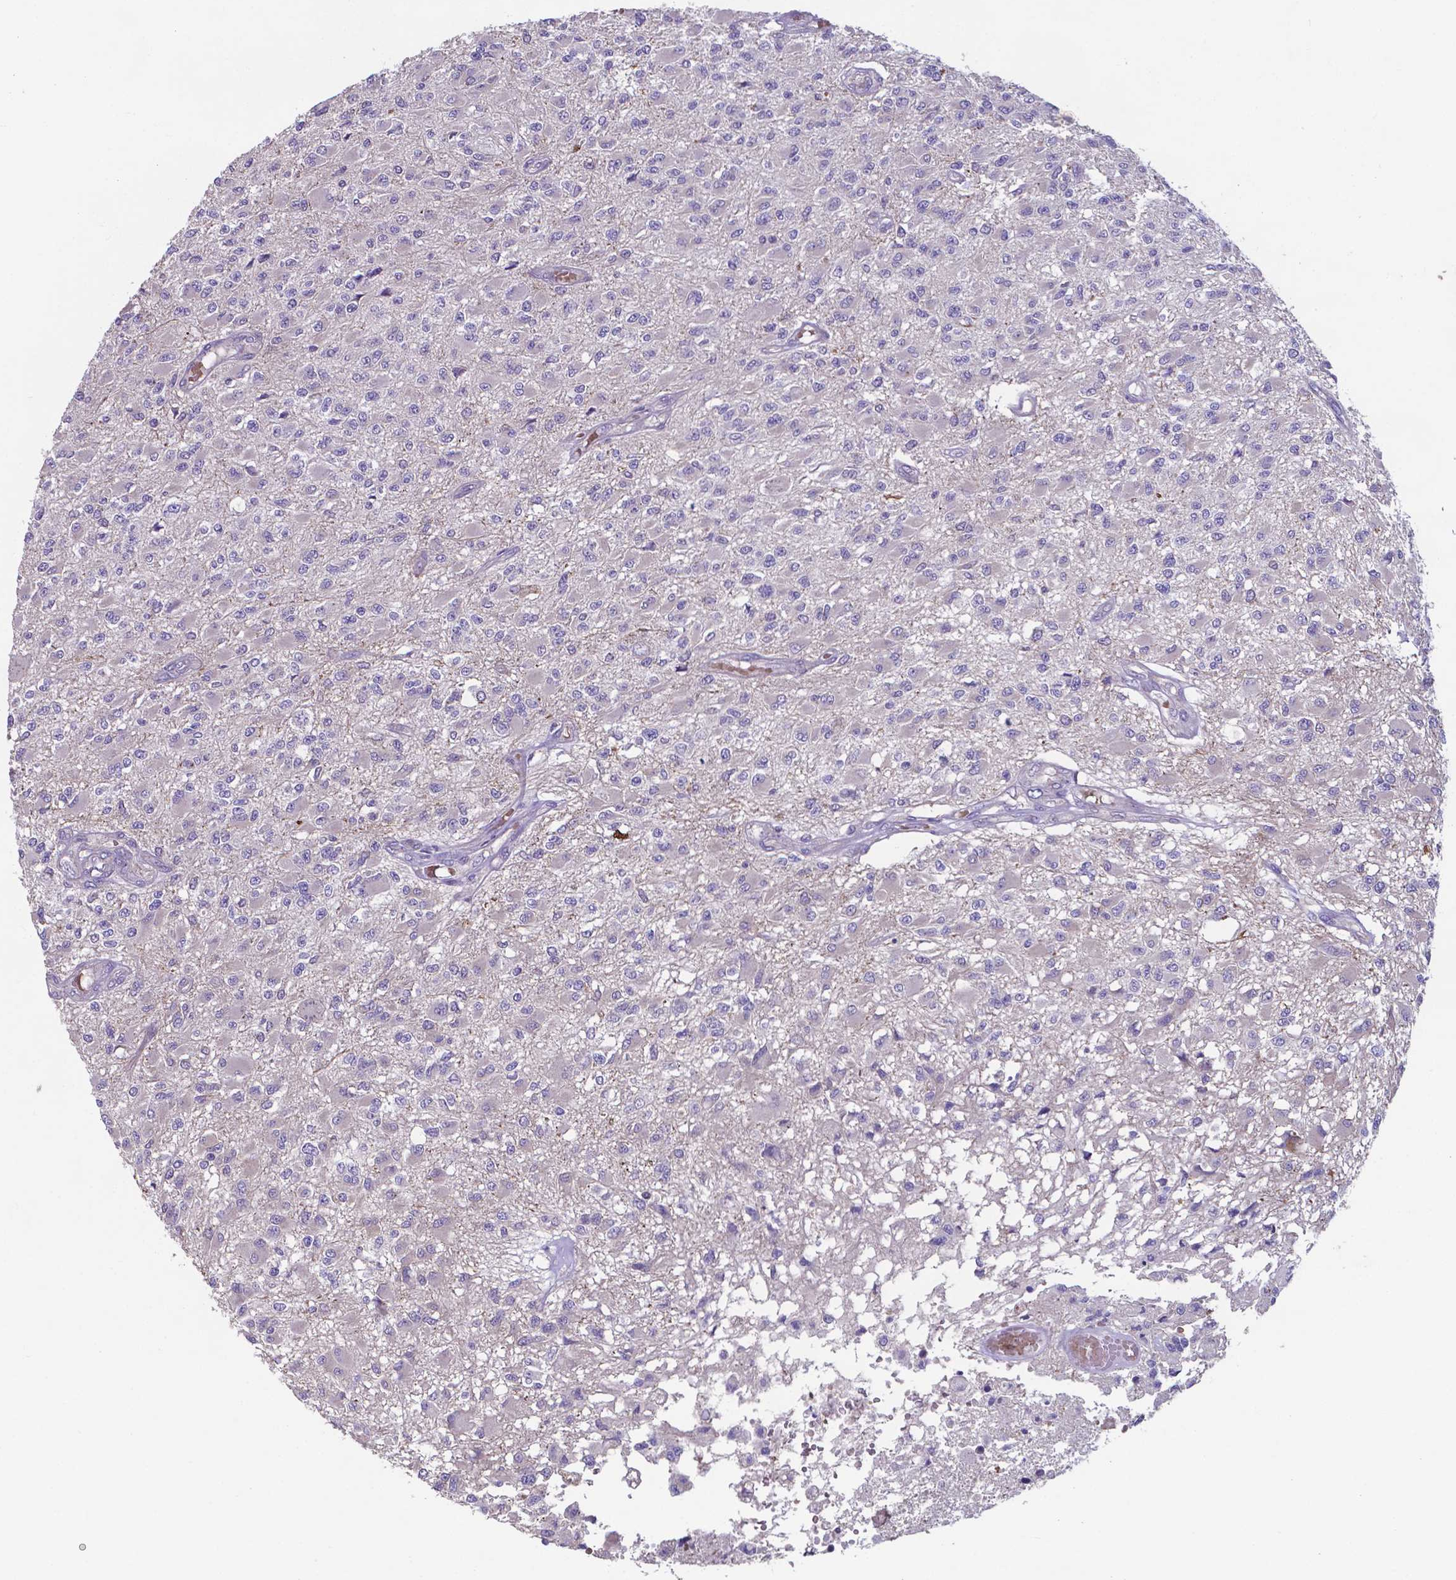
{"staining": {"intensity": "negative", "quantity": "none", "location": "none"}, "tissue": "glioma", "cell_type": "Tumor cells", "image_type": "cancer", "snomed": [{"axis": "morphology", "description": "Glioma, malignant, High grade"}, {"axis": "topography", "description": "Brain"}], "caption": "Immunohistochemical staining of human glioma exhibits no significant staining in tumor cells. Nuclei are stained in blue.", "gene": "TYRO3", "patient": {"sex": "female", "age": 63}}